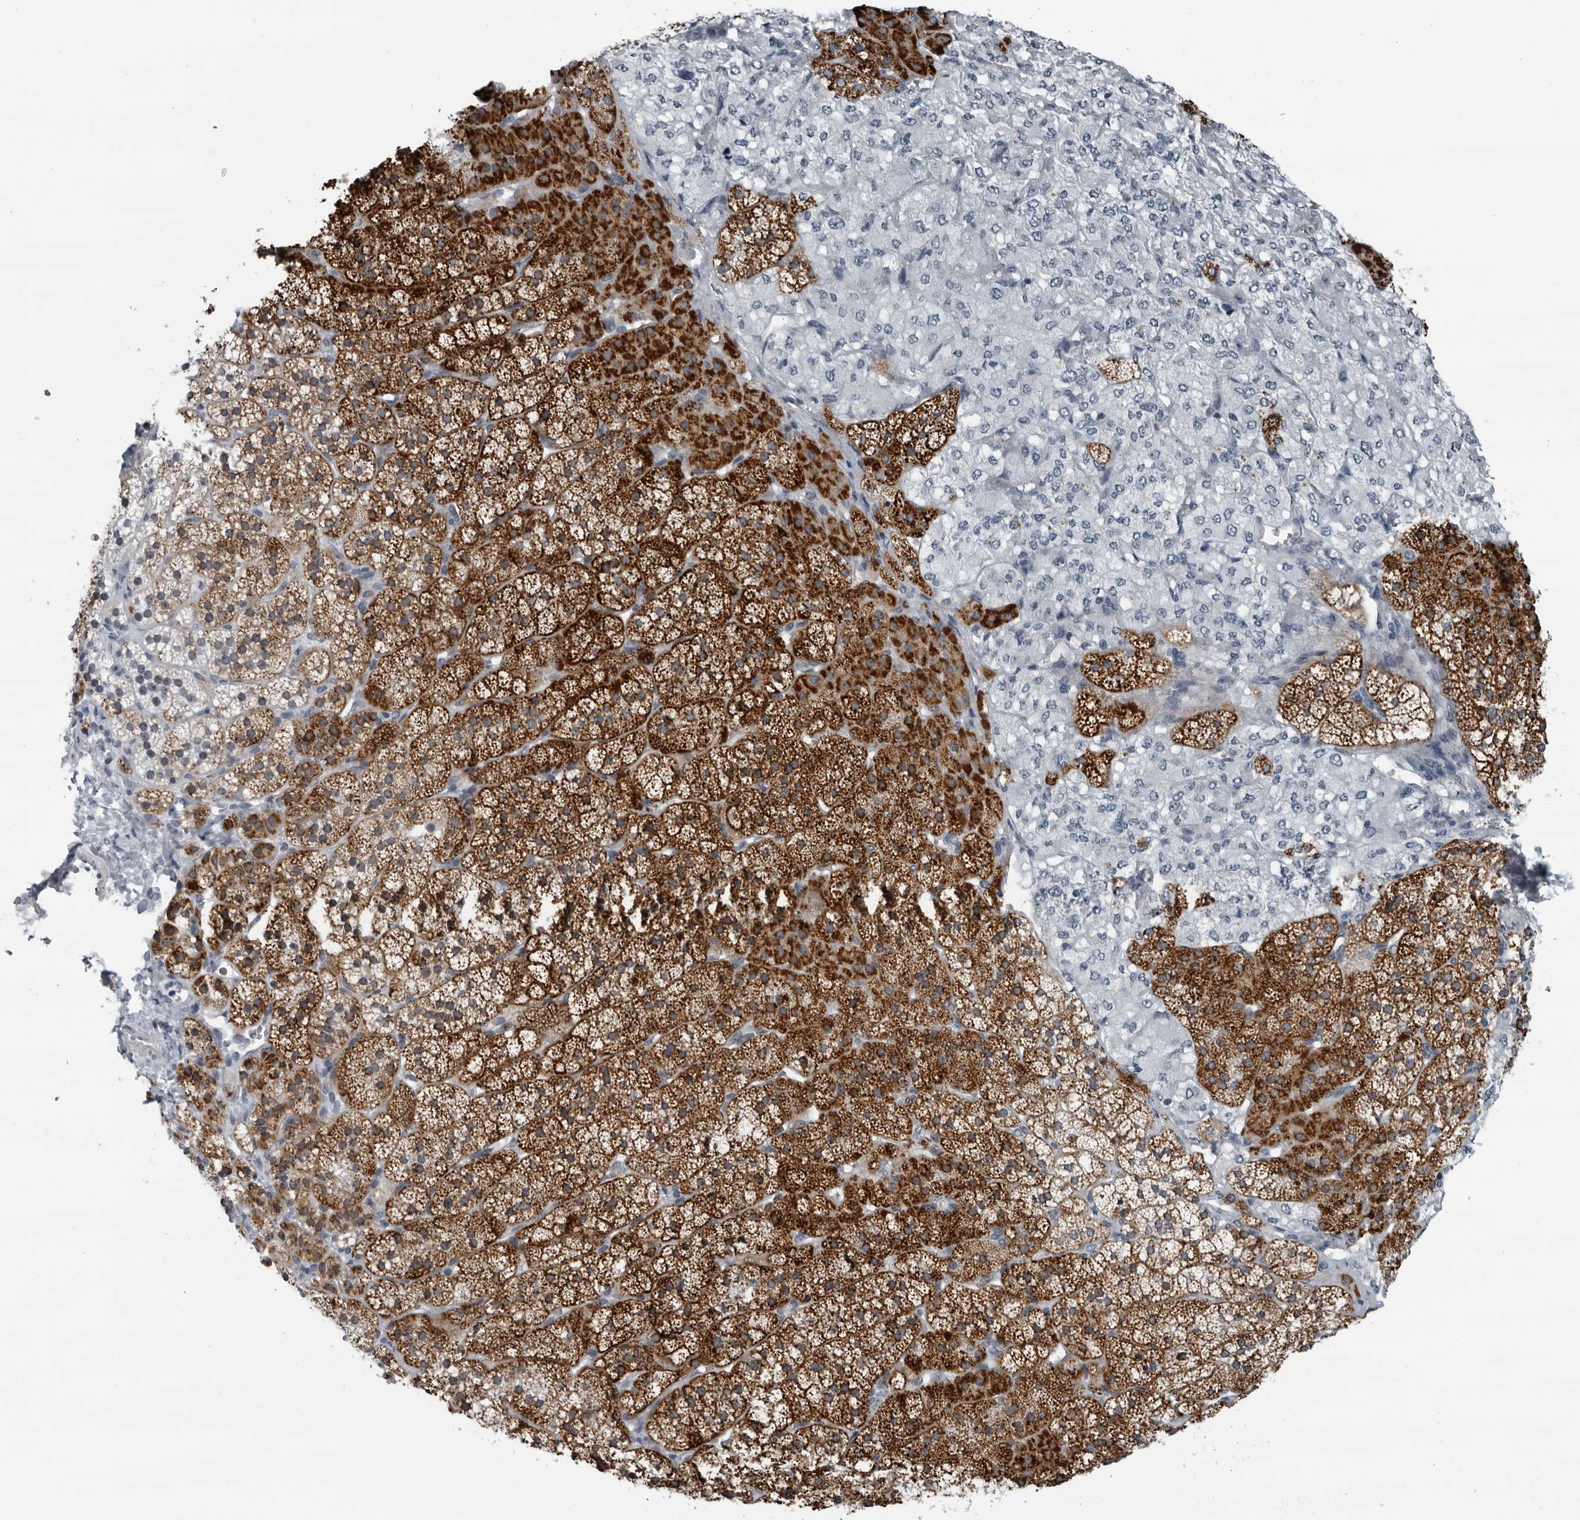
{"staining": {"intensity": "strong", "quantity": ">75%", "location": "cytoplasmic/membranous"}, "tissue": "adrenal gland", "cell_type": "Glandular cells", "image_type": "normal", "snomed": [{"axis": "morphology", "description": "Normal tissue, NOS"}, {"axis": "topography", "description": "Adrenal gland"}], "caption": "A high amount of strong cytoplasmic/membranous staining is present in about >75% of glandular cells in unremarkable adrenal gland. Nuclei are stained in blue.", "gene": "PDCD11", "patient": {"sex": "female", "age": 44}}